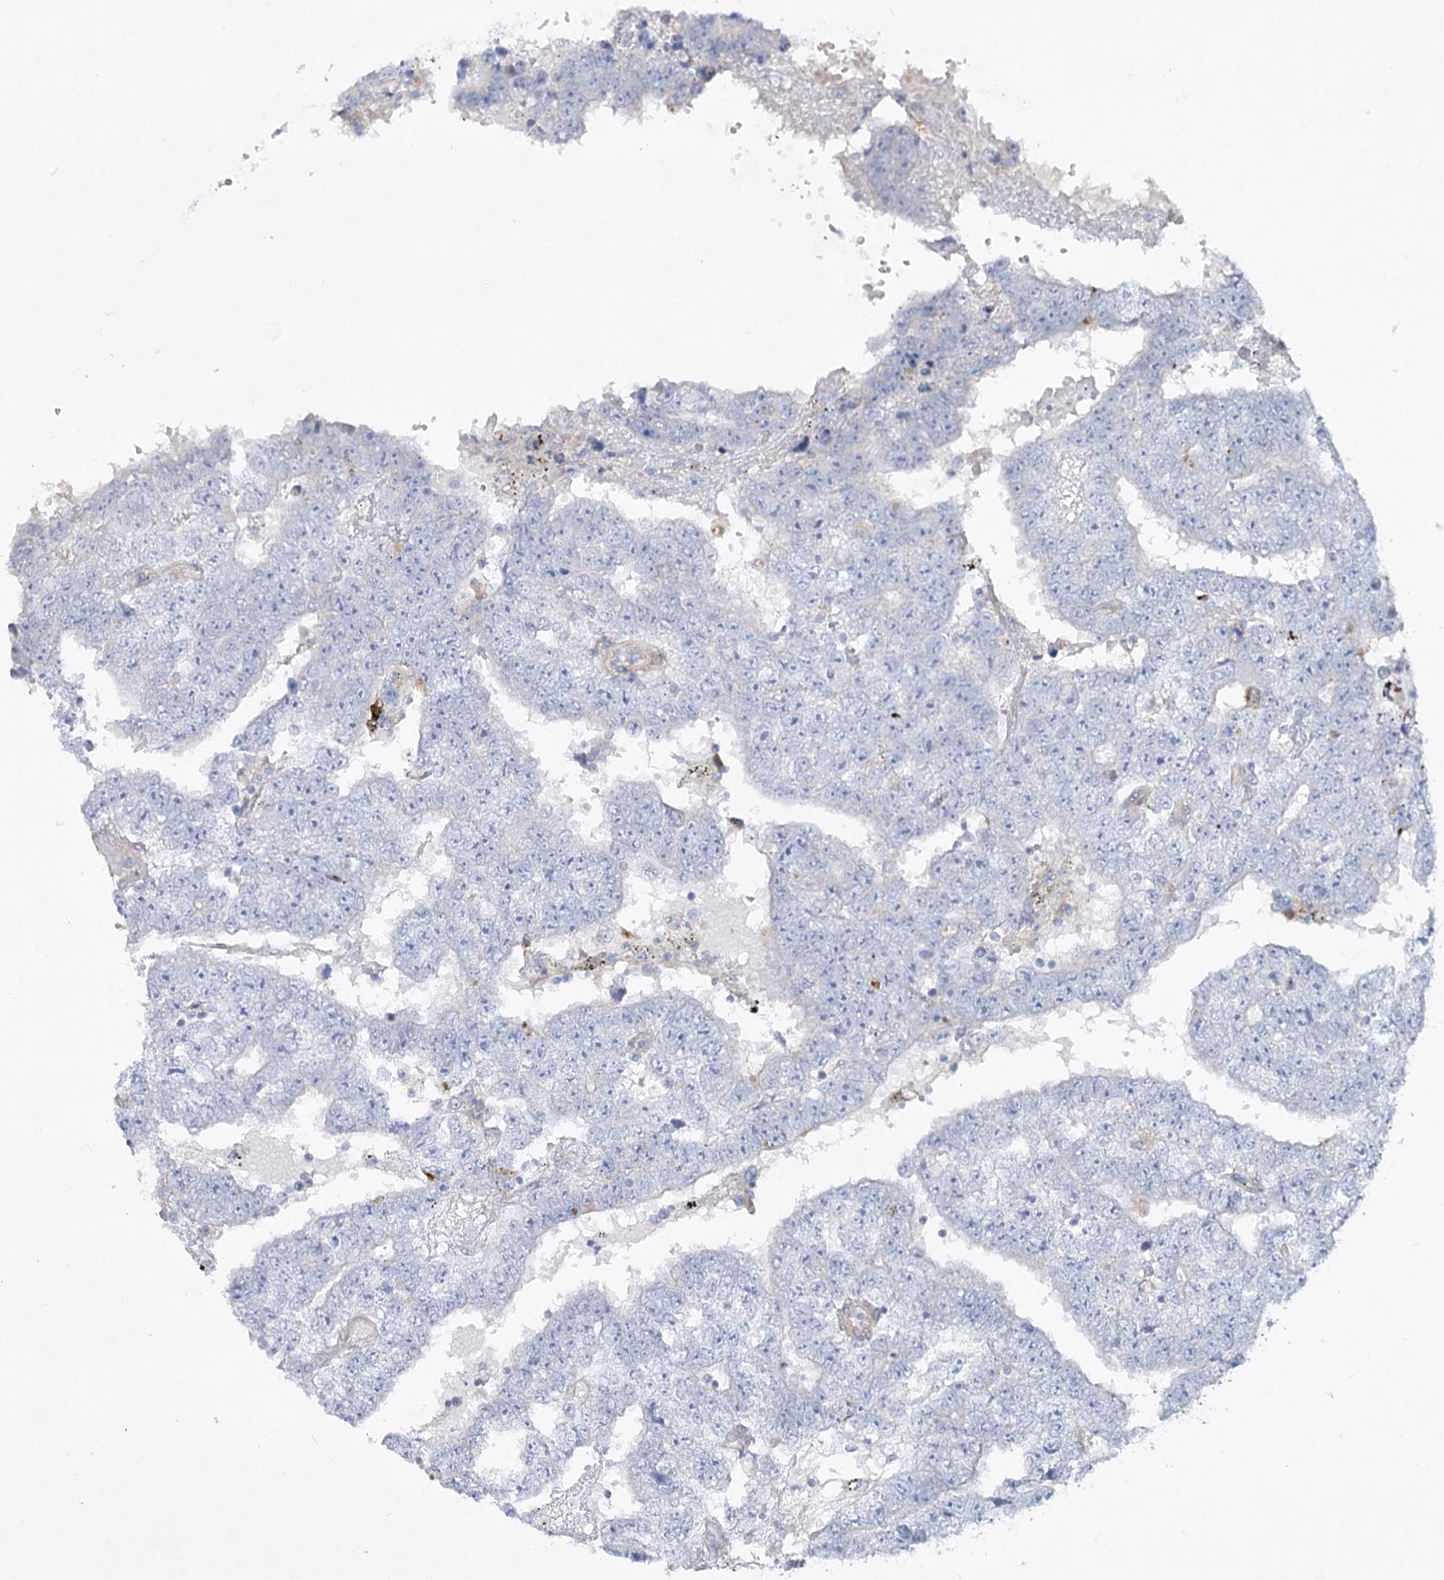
{"staining": {"intensity": "negative", "quantity": "none", "location": "none"}, "tissue": "testis cancer", "cell_type": "Tumor cells", "image_type": "cancer", "snomed": [{"axis": "morphology", "description": "Carcinoma, Embryonal, NOS"}, {"axis": "topography", "description": "Testis"}], "caption": "Tumor cells are negative for brown protein staining in testis cancer.", "gene": "AAMDC", "patient": {"sex": "male", "age": 25}}